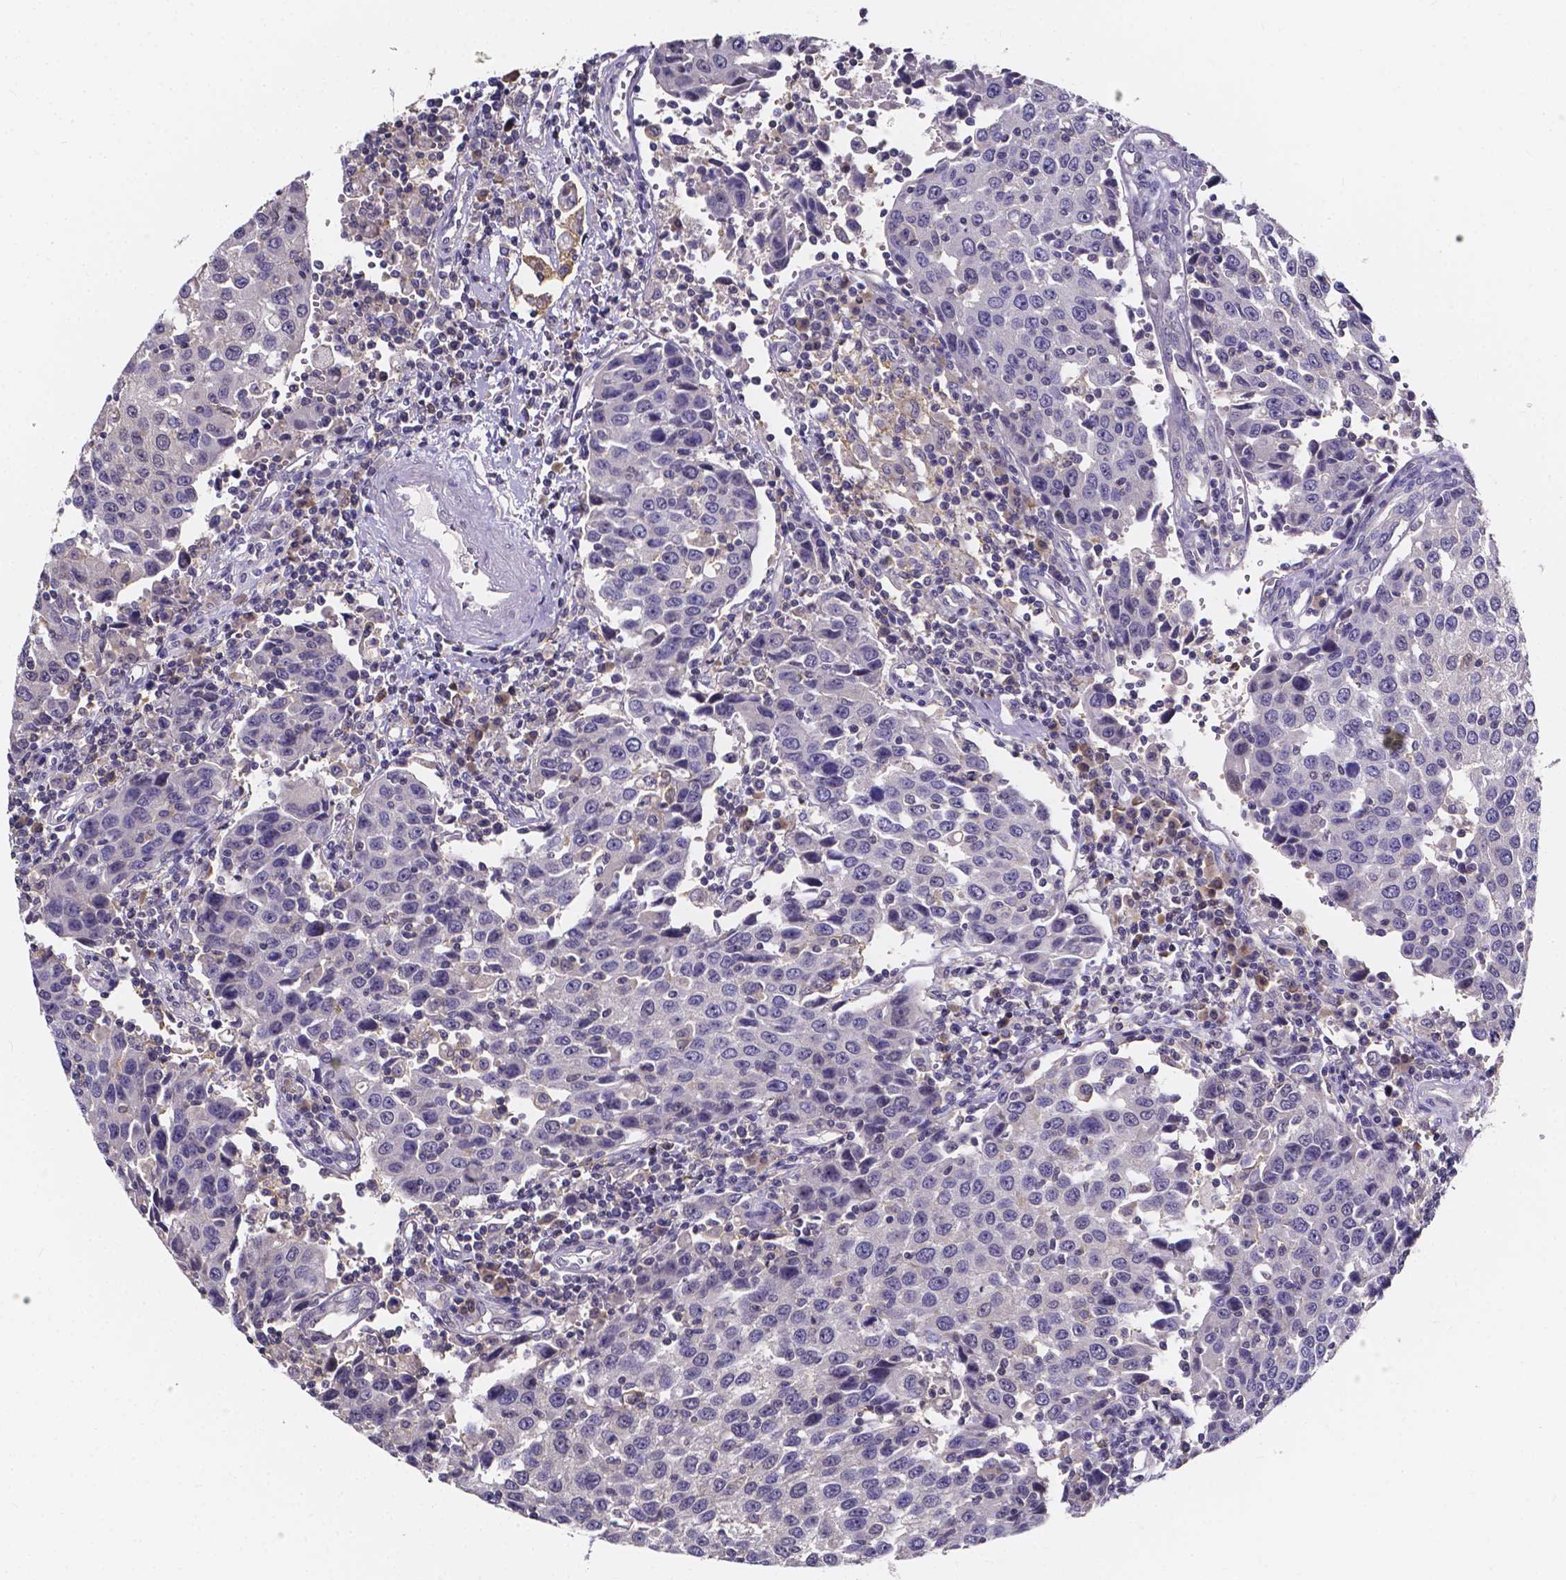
{"staining": {"intensity": "negative", "quantity": "none", "location": "none"}, "tissue": "urothelial cancer", "cell_type": "Tumor cells", "image_type": "cancer", "snomed": [{"axis": "morphology", "description": "Urothelial carcinoma, High grade"}, {"axis": "topography", "description": "Urinary bladder"}], "caption": "The image demonstrates no significant staining in tumor cells of urothelial cancer. (DAB immunohistochemistry visualized using brightfield microscopy, high magnification).", "gene": "SPOCD1", "patient": {"sex": "female", "age": 85}}